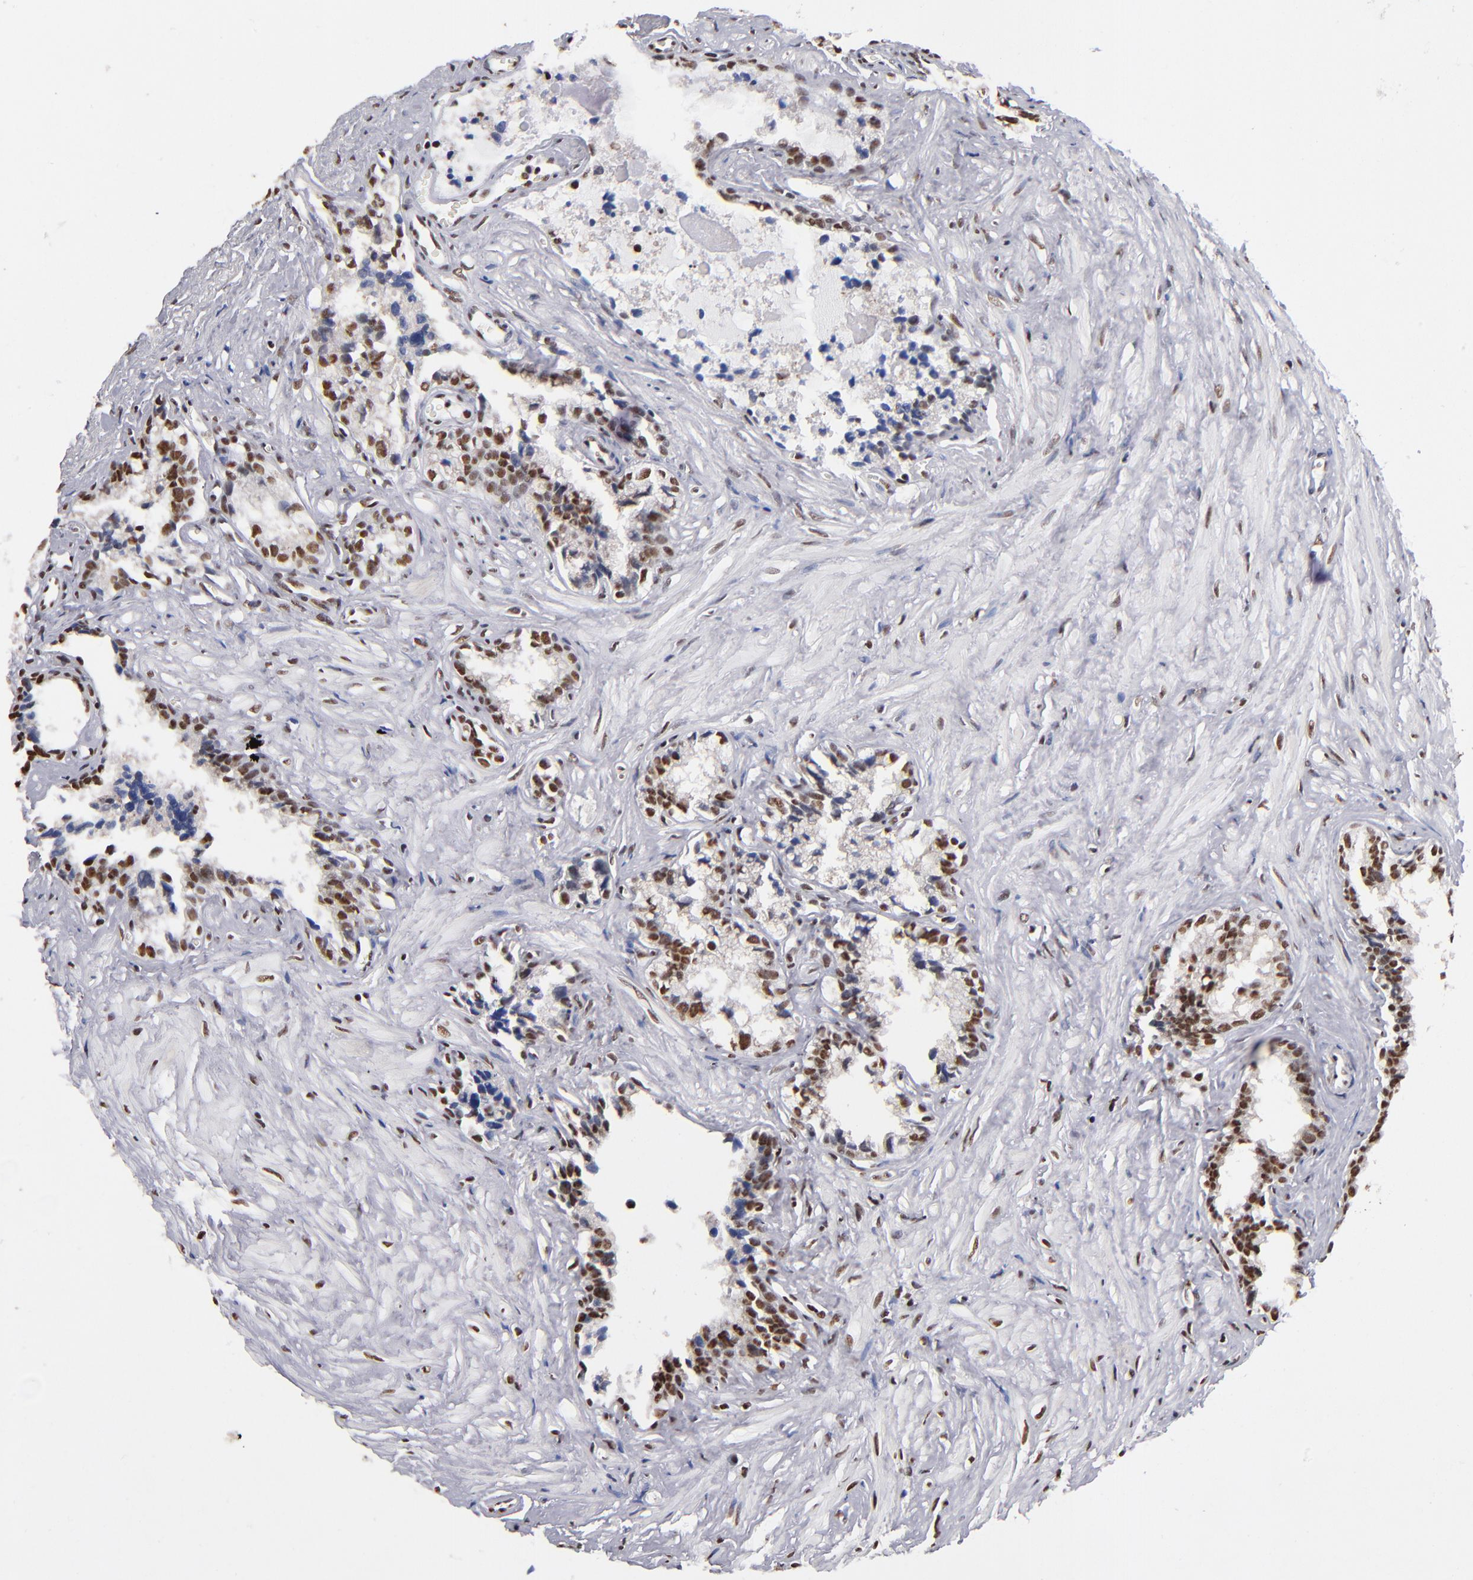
{"staining": {"intensity": "strong", "quantity": ">75%", "location": "nuclear"}, "tissue": "seminal vesicle", "cell_type": "Glandular cells", "image_type": "normal", "snomed": [{"axis": "morphology", "description": "Normal tissue, NOS"}, {"axis": "topography", "description": "Seminal veicle"}], "caption": "A high amount of strong nuclear staining is identified in approximately >75% of glandular cells in benign seminal vesicle. The staining is performed using DAB (3,3'-diaminobenzidine) brown chromogen to label protein expression. The nuclei are counter-stained blue using hematoxylin.", "gene": "MN1", "patient": {"sex": "male", "age": 60}}